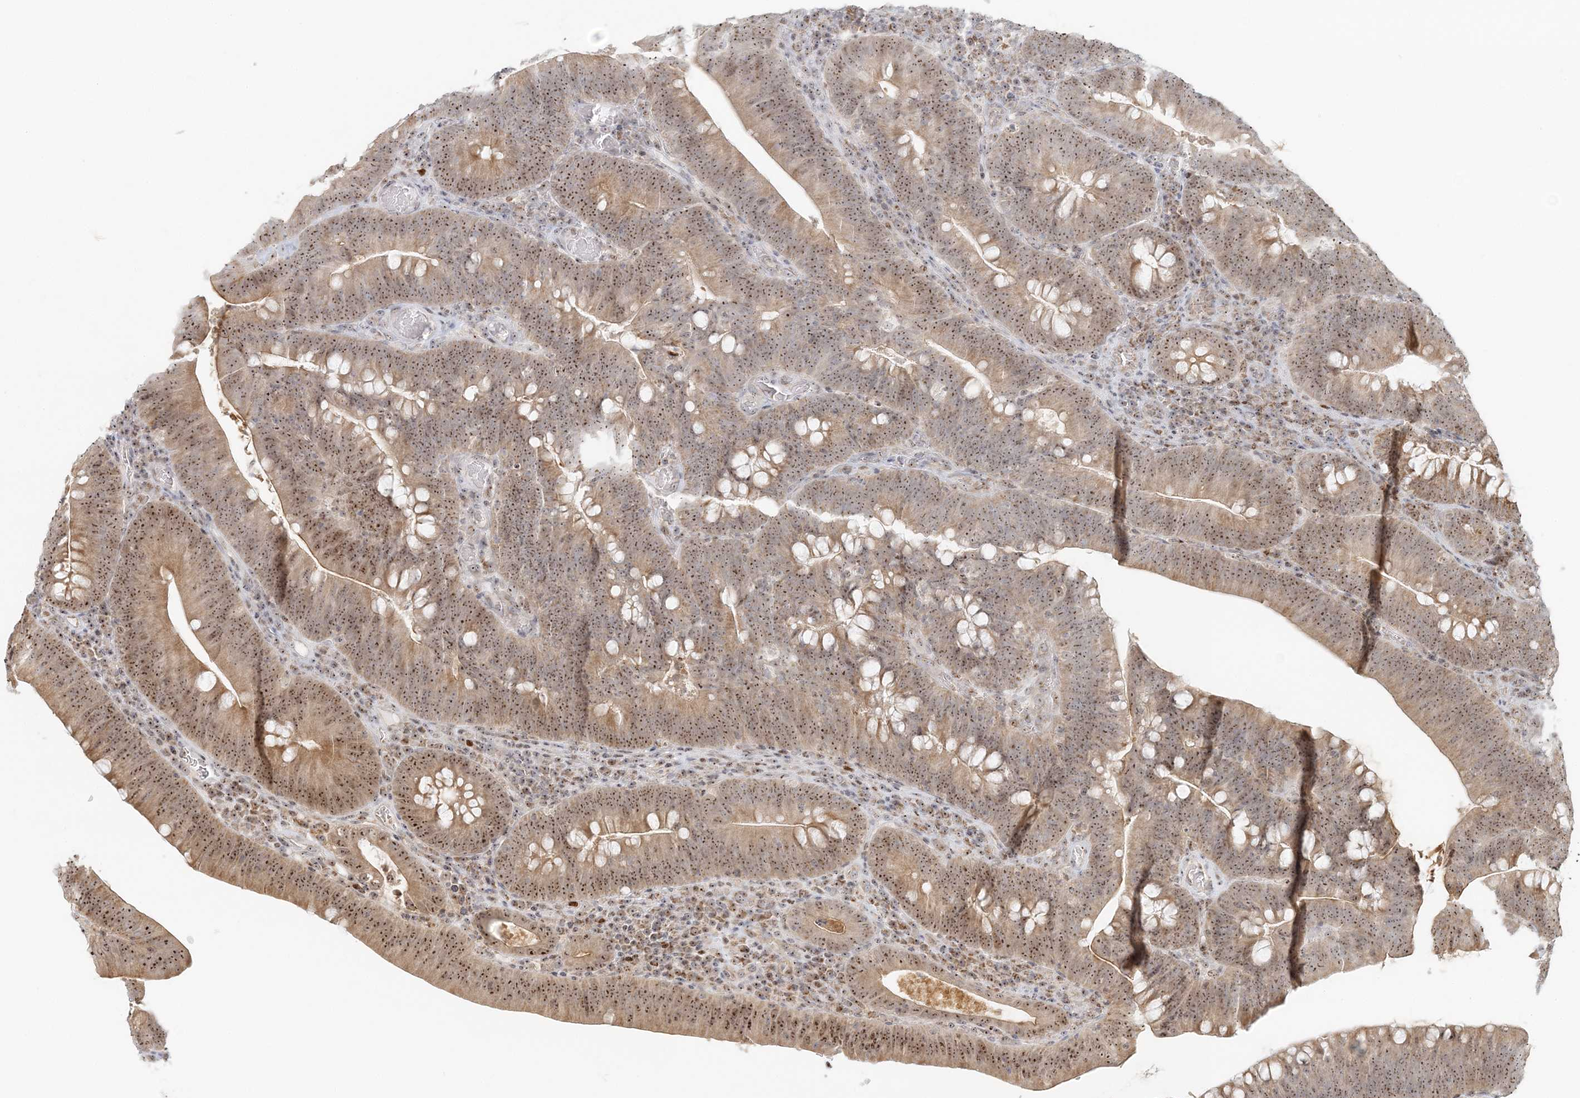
{"staining": {"intensity": "moderate", "quantity": ">75%", "location": "cytoplasmic/membranous,nuclear"}, "tissue": "colorectal cancer", "cell_type": "Tumor cells", "image_type": "cancer", "snomed": [{"axis": "morphology", "description": "Normal tissue, NOS"}, {"axis": "topography", "description": "Colon"}], "caption": "Tumor cells exhibit moderate cytoplasmic/membranous and nuclear positivity in about >75% of cells in colorectal cancer. (DAB (3,3'-diaminobenzidine) = brown stain, brightfield microscopy at high magnification).", "gene": "UBE2F", "patient": {"sex": "female", "age": 82}}